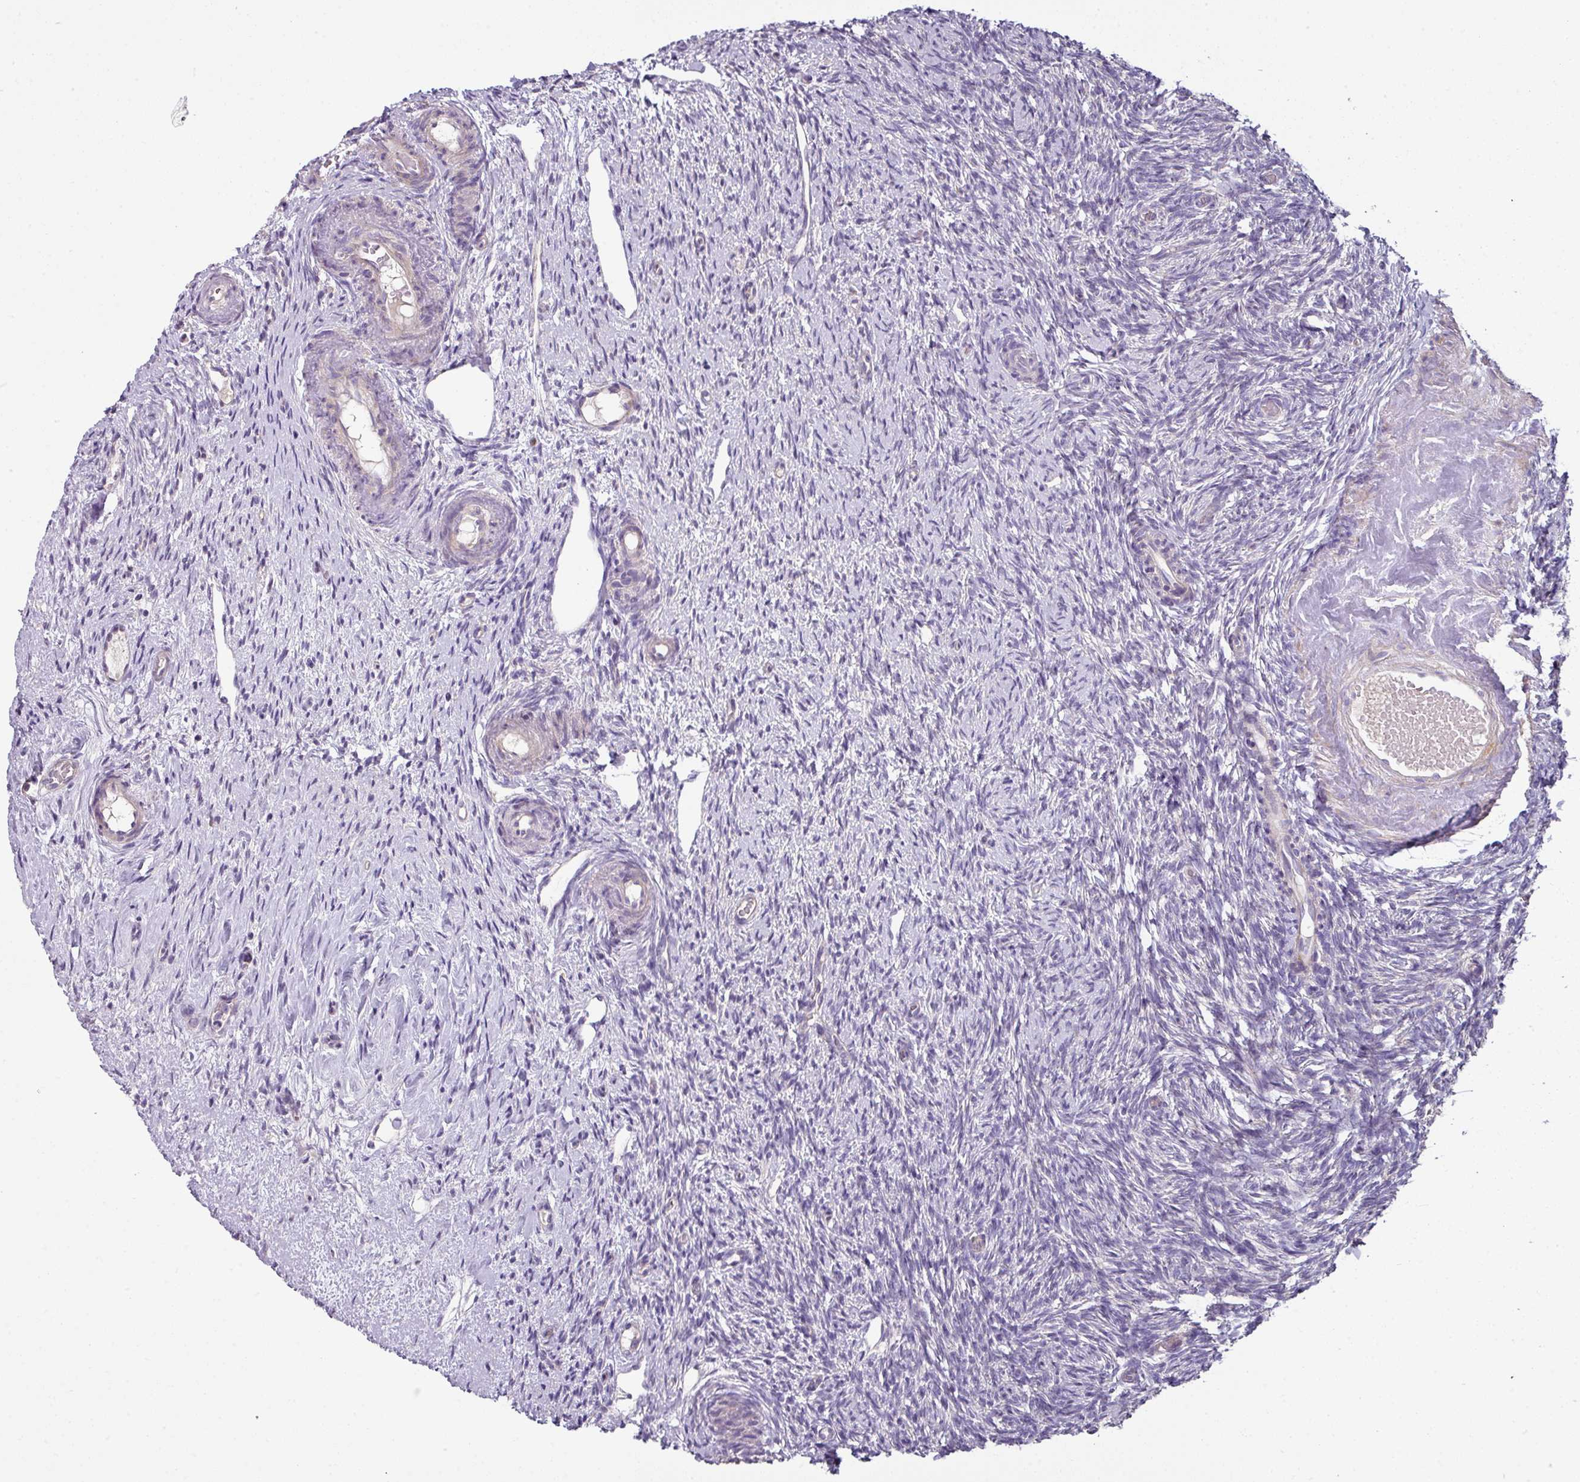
{"staining": {"intensity": "weak", "quantity": ">75%", "location": "cytoplasmic/membranous"}, "tissue": "ovary", "cell_type": "Follicle cells", "image_type": "normal", "snomed": [{"axis": "morphology", "description": "Normal tissue, NOS"}, {"axis": "topography", "description": "Ovary"}], "caption": "This image demonstrates unremarkable ovary stained with IHC to label a protein in brown. The cytoplasmic/membranous of follicle cells show weak positivity for the protein. Nuclei are counter-stained blue.", "gene": "LRRC9", "patient": {"sex": "female", "age": 51}}